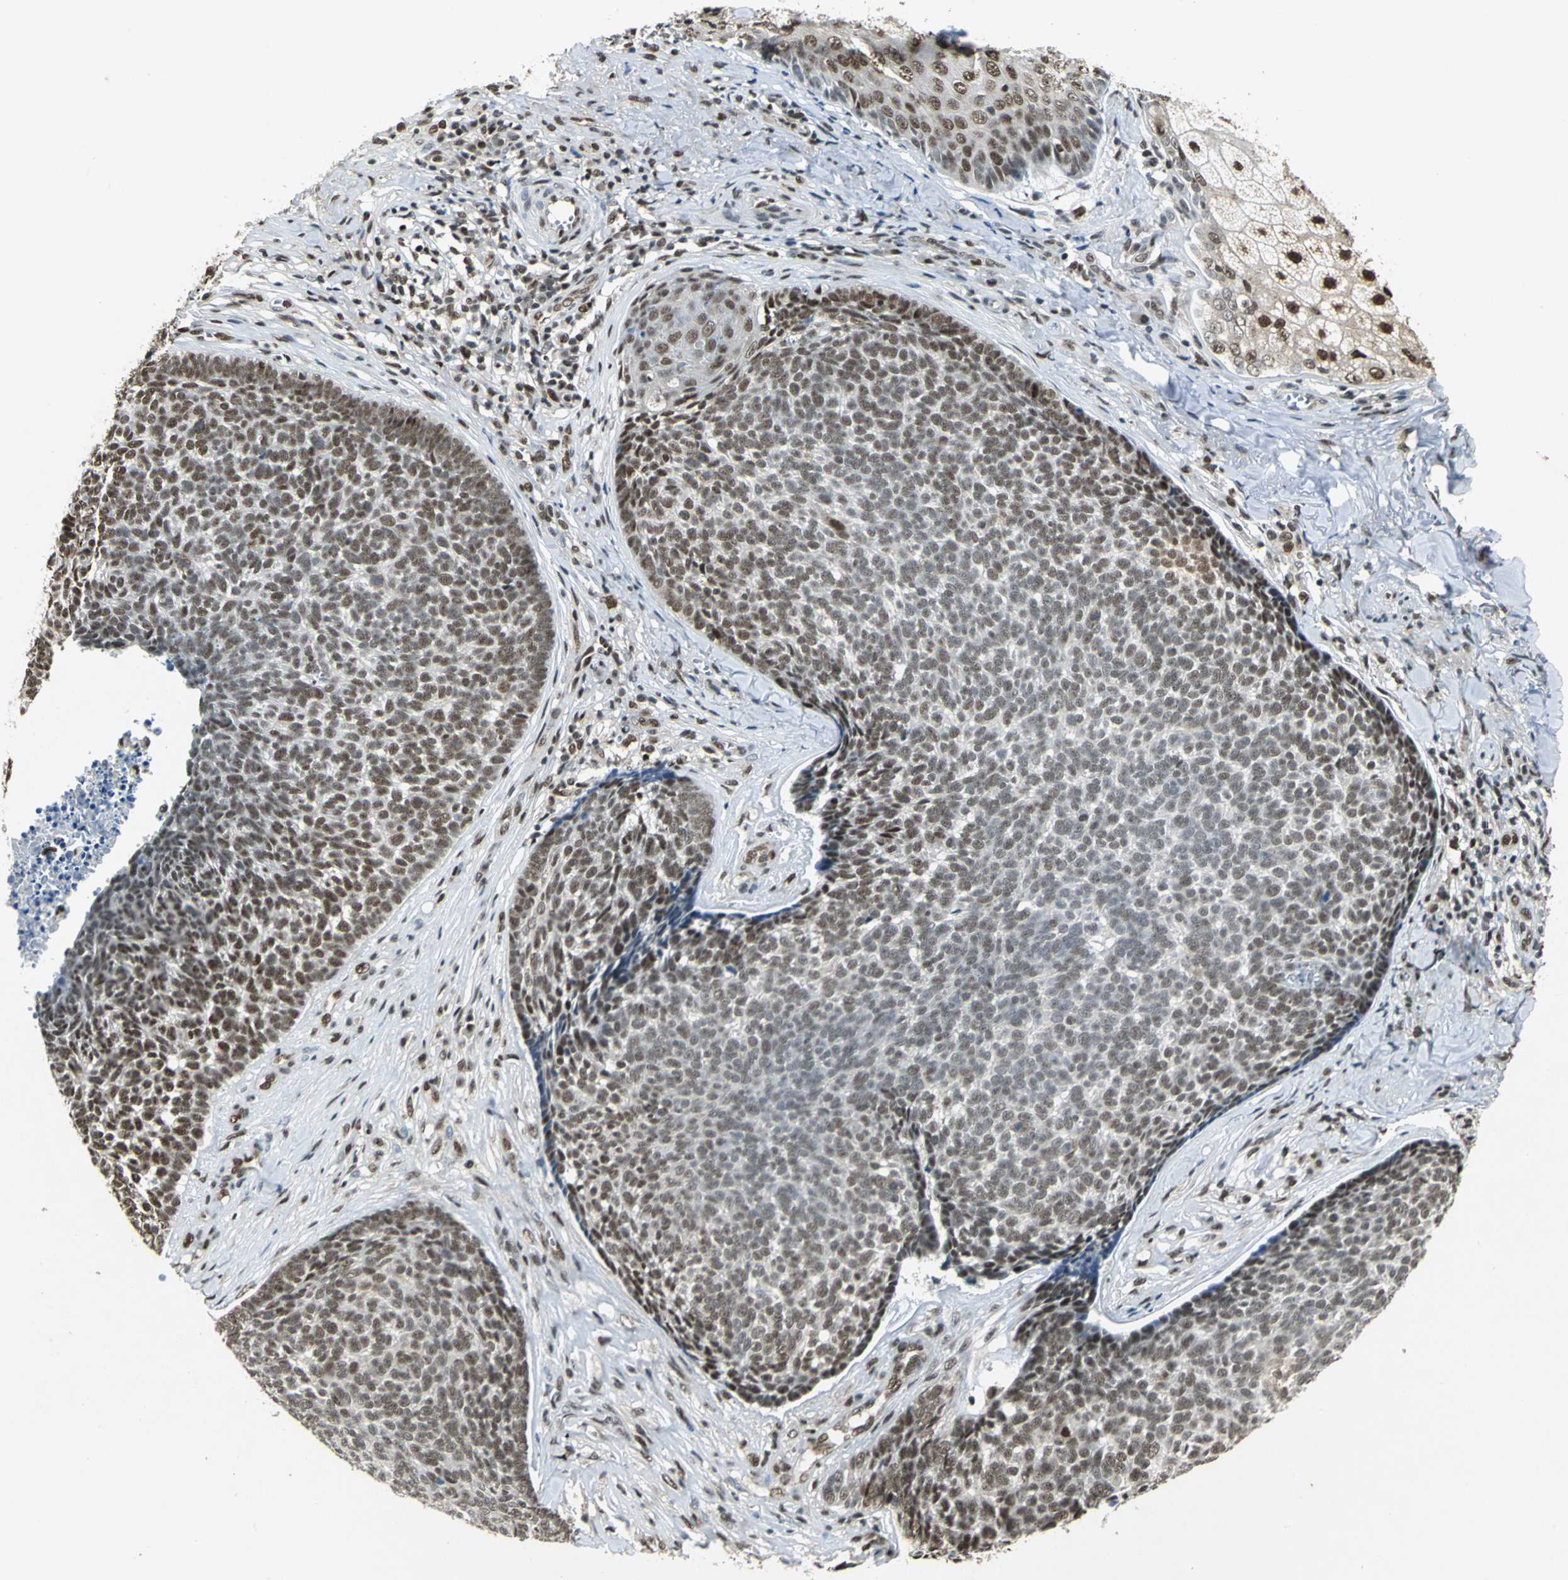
{"staining": {"intensity": "weak", "quantity": "25%-75%", "location": "nuclear"}, "tissue": "skin cancer", "cell_type": "Tumor cells", "image_type": "cancer", "snomed": [{"axis": "morphology", "description": "Basal cell carcinoma"}, {"axis": "topography", "description": "Skin"}], "caption": "Skin cancer (basal cell carcinoma) stained with a brown dye exhibits weak nuclear positive positivity in approximately 25%-75% of tumor cells.", "gene": "DDX5", "patient": {"sex": "male", "age": 84}}